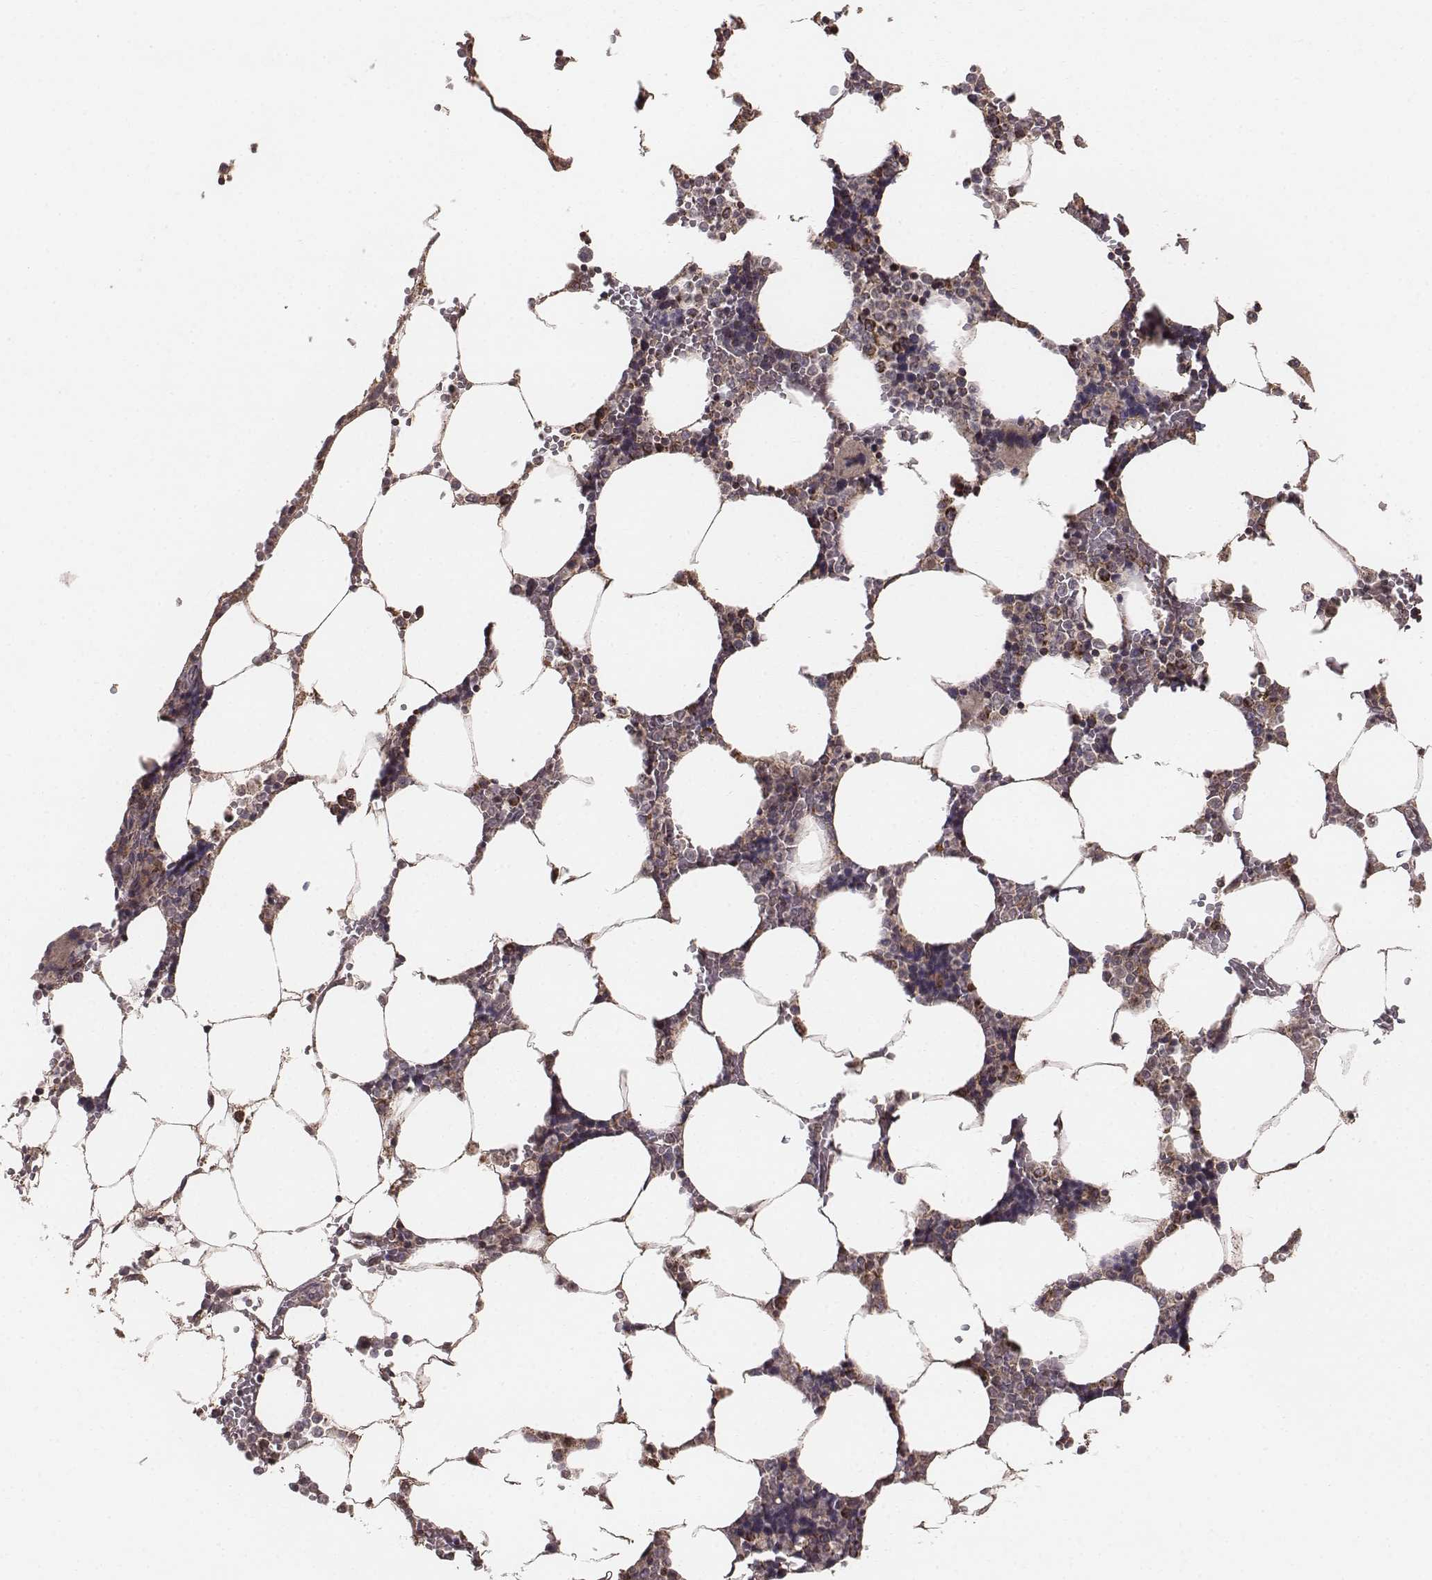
{"staining": {"intensity": "moderate", "quantity": "25%-75%", "location": "cytoplasmic/membranous"}, "tissue": "bone marrow", "cell_type": "Hematopoietic cells", "image_type": "normal", "snomed": [{"axis": "morphology", "description": "Normal tissue, NOS"}, {"axis": "topography", "description": "Bone marrow"}], "caption": "Immunohistochemistry histopathology image of unremarkable bone marrow: human bone marrow stained using IHC shows medium levels of moderate protein expression localized specifically in the cytoplasmic/membranous of hematopoietic cells, appearing as a cytoplasmic/membranous brown color.", "gene": "PDCD2L", "patient": {"sex": "female", "age": 52}}